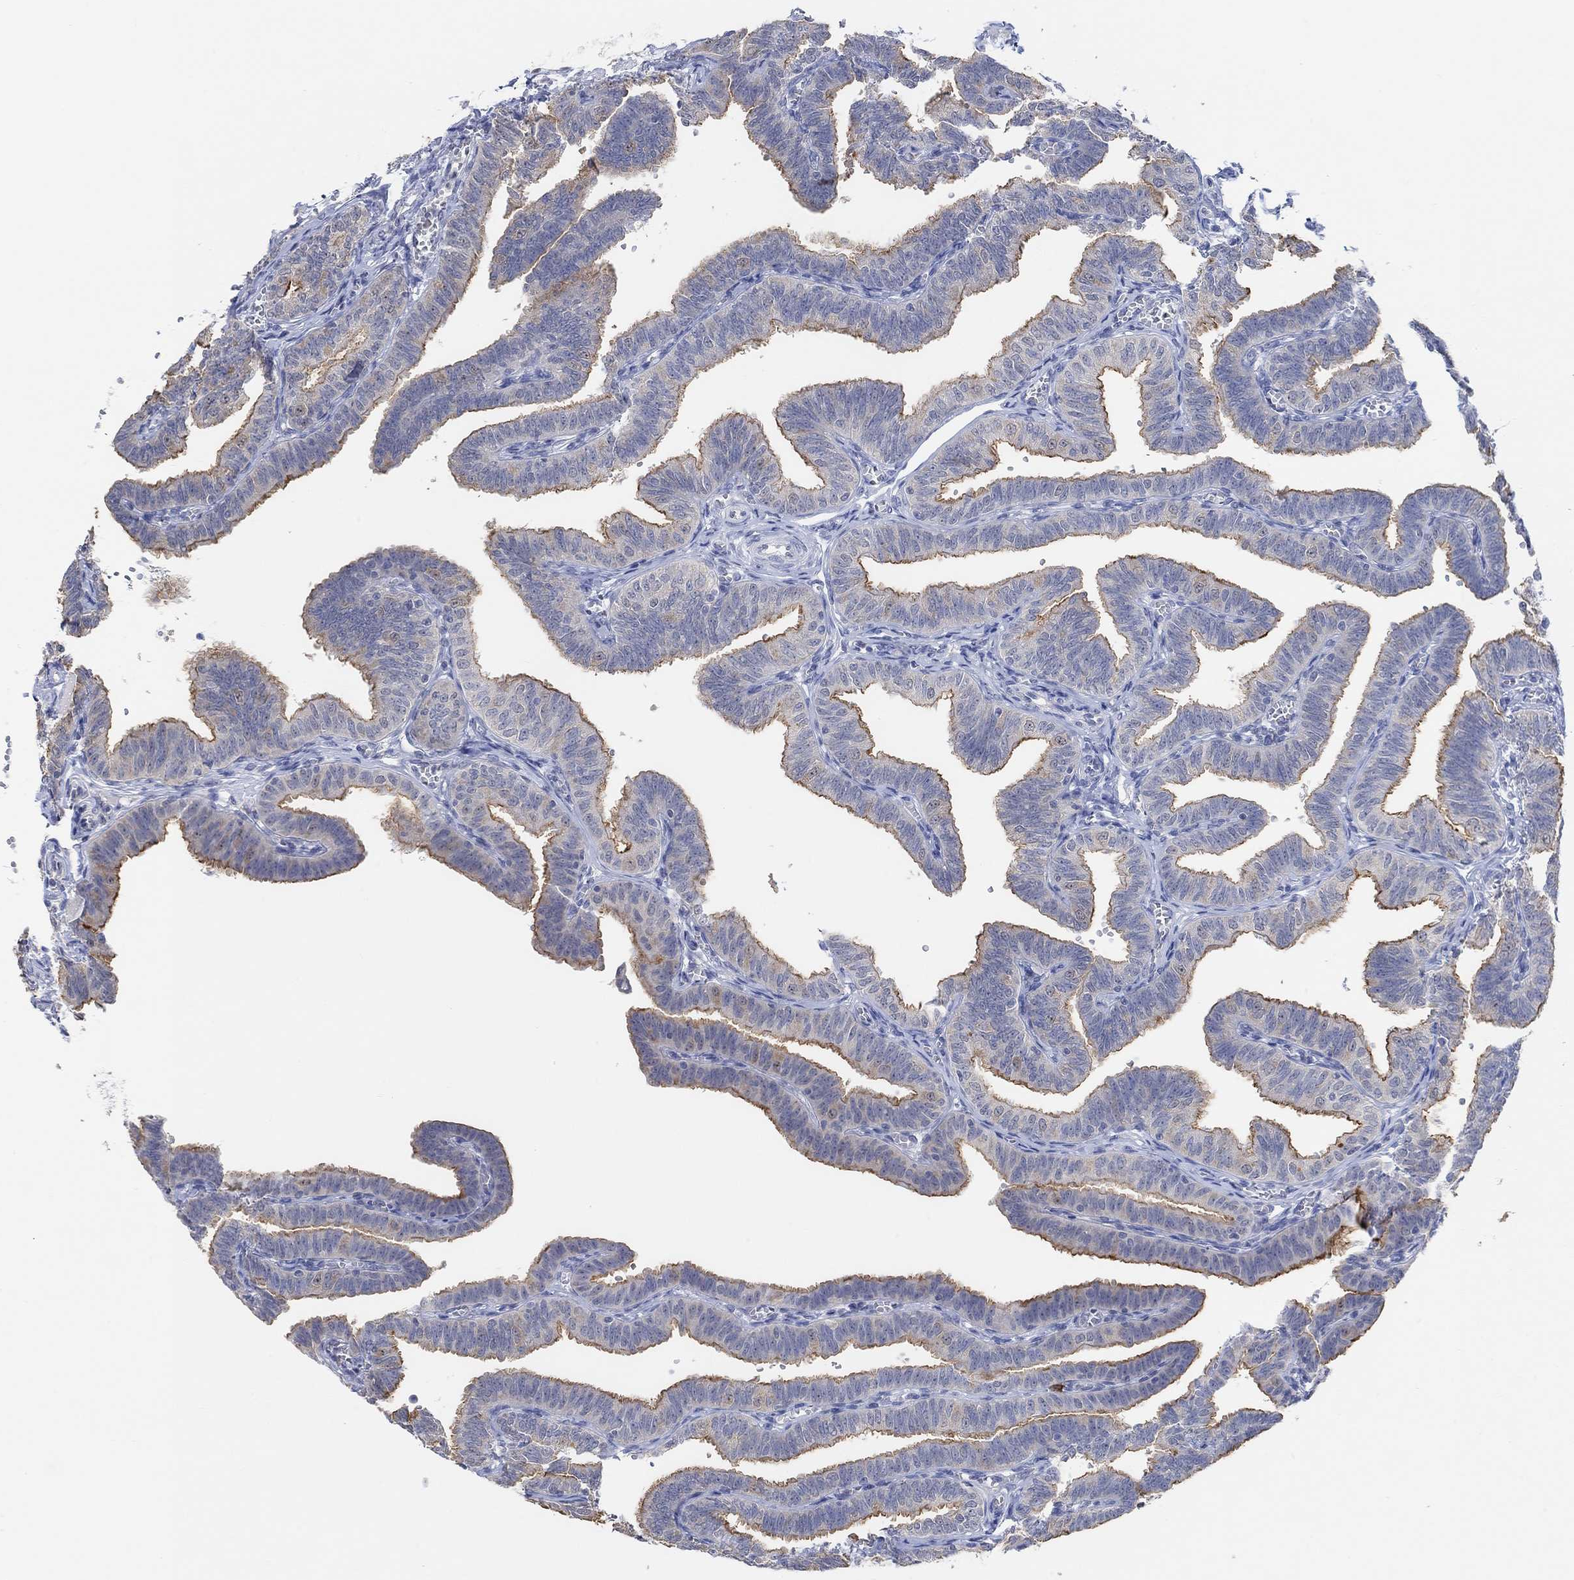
{"staining": {"intensity": "moderate", "quantity": "25%-75%", "location": "cytoplasmic/membranous"}, "tissue": "fallopian tube", "cell_type": "Glandular cells", "image_type": "normal", "snomed": [{"axis": "morphology", "description": "Normal tissue, NOS"}, {"axis": "topography", "description": "Fallopian tube"}], "caption": "The histopathology image shows staining of benign fallopian tube, revealing moderate cytoplasmic/membranous protein expression (brown color) within glandular cells. (IHC, brightfield microscopy, high magnification).", "gene": "MUC1", "patient": {"sex": "female", "age": 25}}